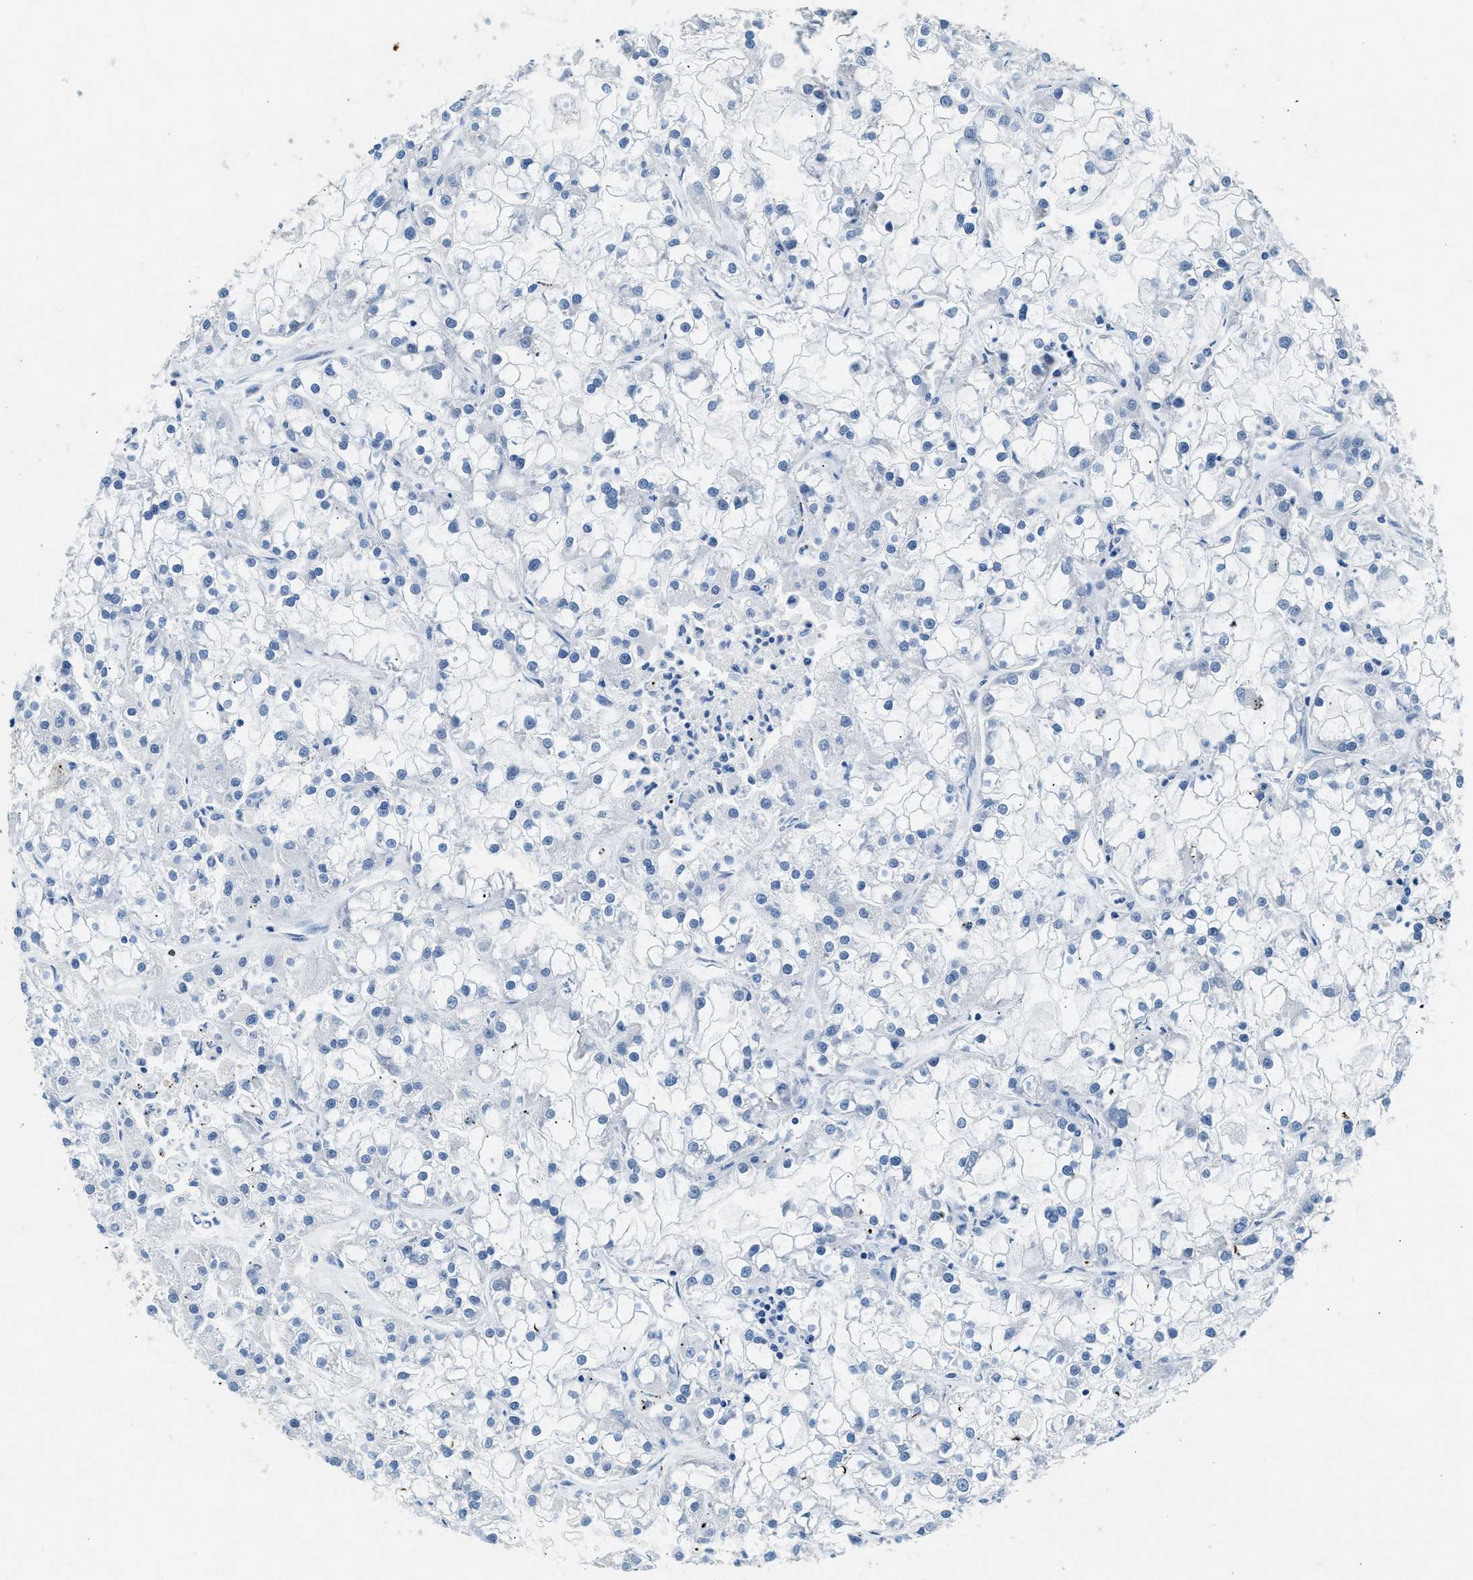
{"staining": {"intensity": "negative", "quantity": "none", "location": "none"}, "tissue": "renal cancer", "cell_type": "Tumor cells", "image_type": "cancer", "snomed": [{"axis": "morphology", "description": "Adenocarcinoma, NOS"}, {"axis": "topography", "description": "Kidney"}], "caption": "IHC histopathology image of neoplastic tissue: human renal adenocarcinoma stained with DAB (3,3'-diaminobenzidine) exhibits no significant protein staining in tumor cells.", "gene": "CFAP20", "patient": {"sex": "female", "age": 52}}